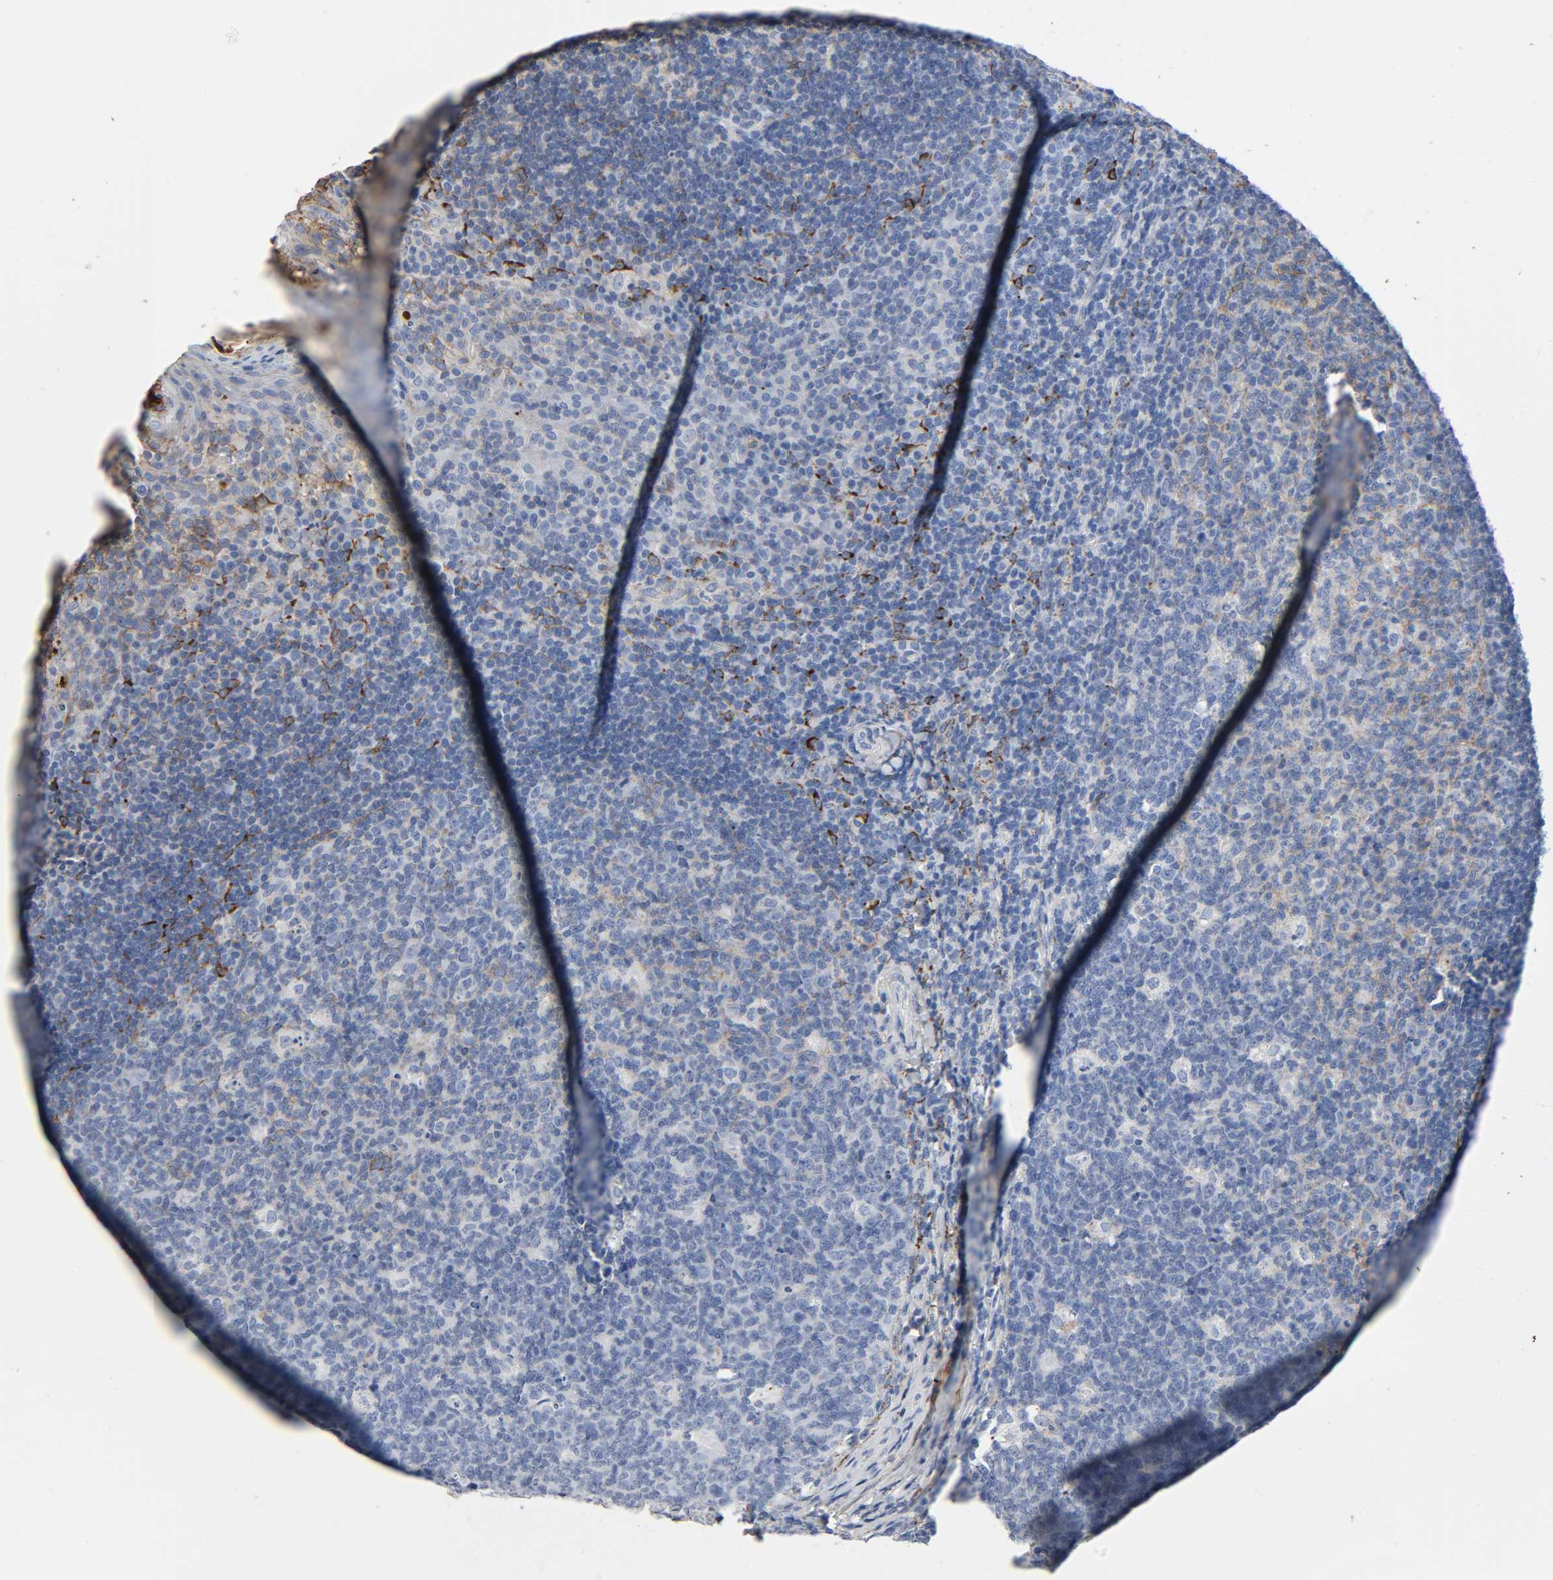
{"staining": {"intensity": "weak", "quantity": ">75%", "location": "cytoplasmic/membranous"}, "tissue": "tonsil", "cell_type": "Germinal center cells", "image_type": "normal", "snomed": [{"axis": "morphology", "description": "Normal tissue, NOS"}, {"axis": "topography", "description": "Tonsil"}], "caption": "Benign tonsil was stained to show a protein in brown. There is low levels of weak cytoplasmic/membranous expression in about >75% of germinal center cells. (DAB = brown stain, brightfield microscopy at high magnification).", "gene": "C3", "patient": {"sex": "male", "age": 17}}